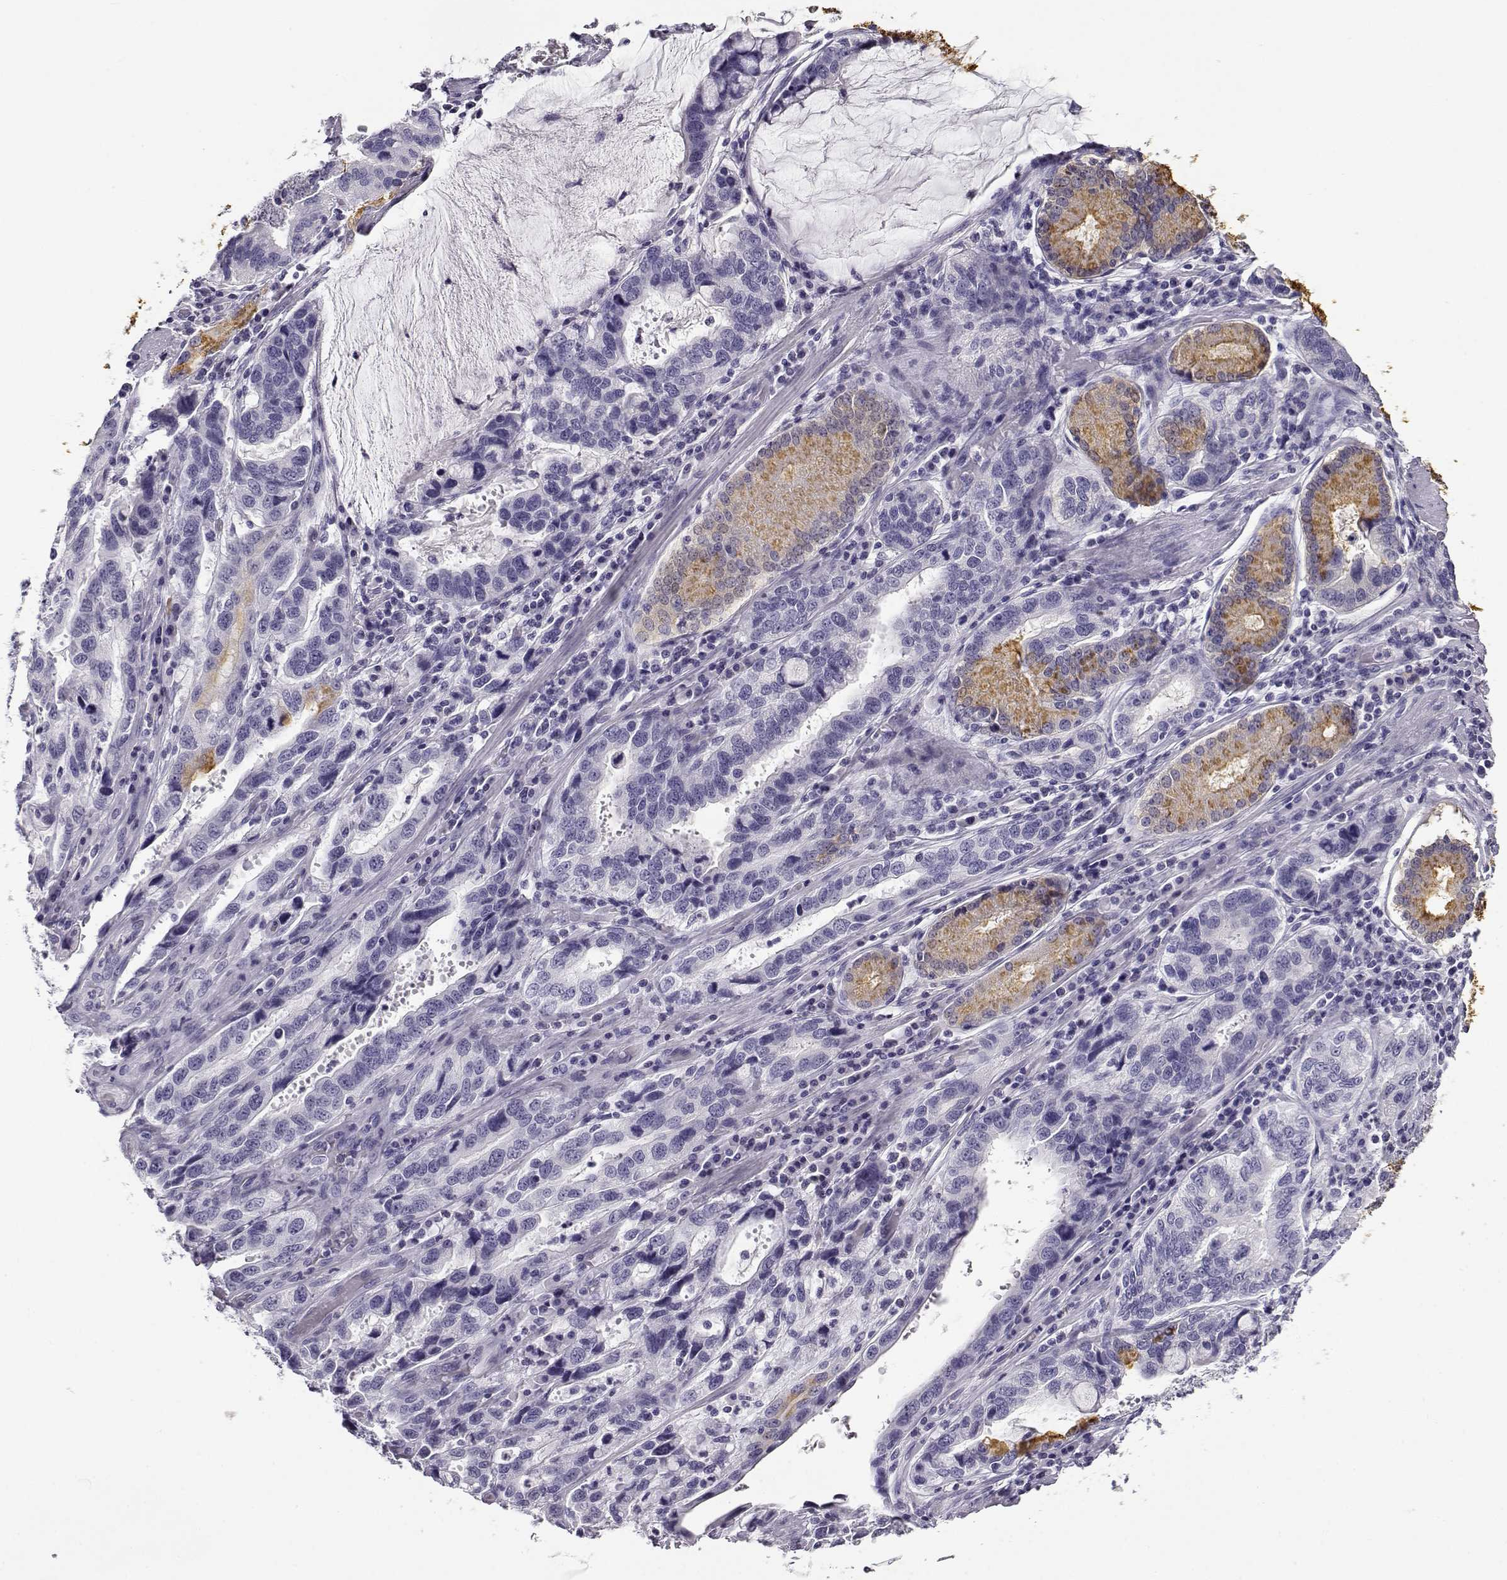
{"staining": {"intensity": "negative", "quantity": "none", "location": "none"}, "tissue": "stomach cancer", "cell_type": "Tumor cells", "image_type": "cancer", "snomed": [{"axis": "morphology", "description": "Adenocarcinoma, NOS"}, {"axis": "topography", "description": "Stomach, lower"}], "caption": "Histopathology image shows no protein staining in tumor cells of stomach cancer tissue.", "gene": "CABS1", "patient": {"sex": "female", "age": 76}}